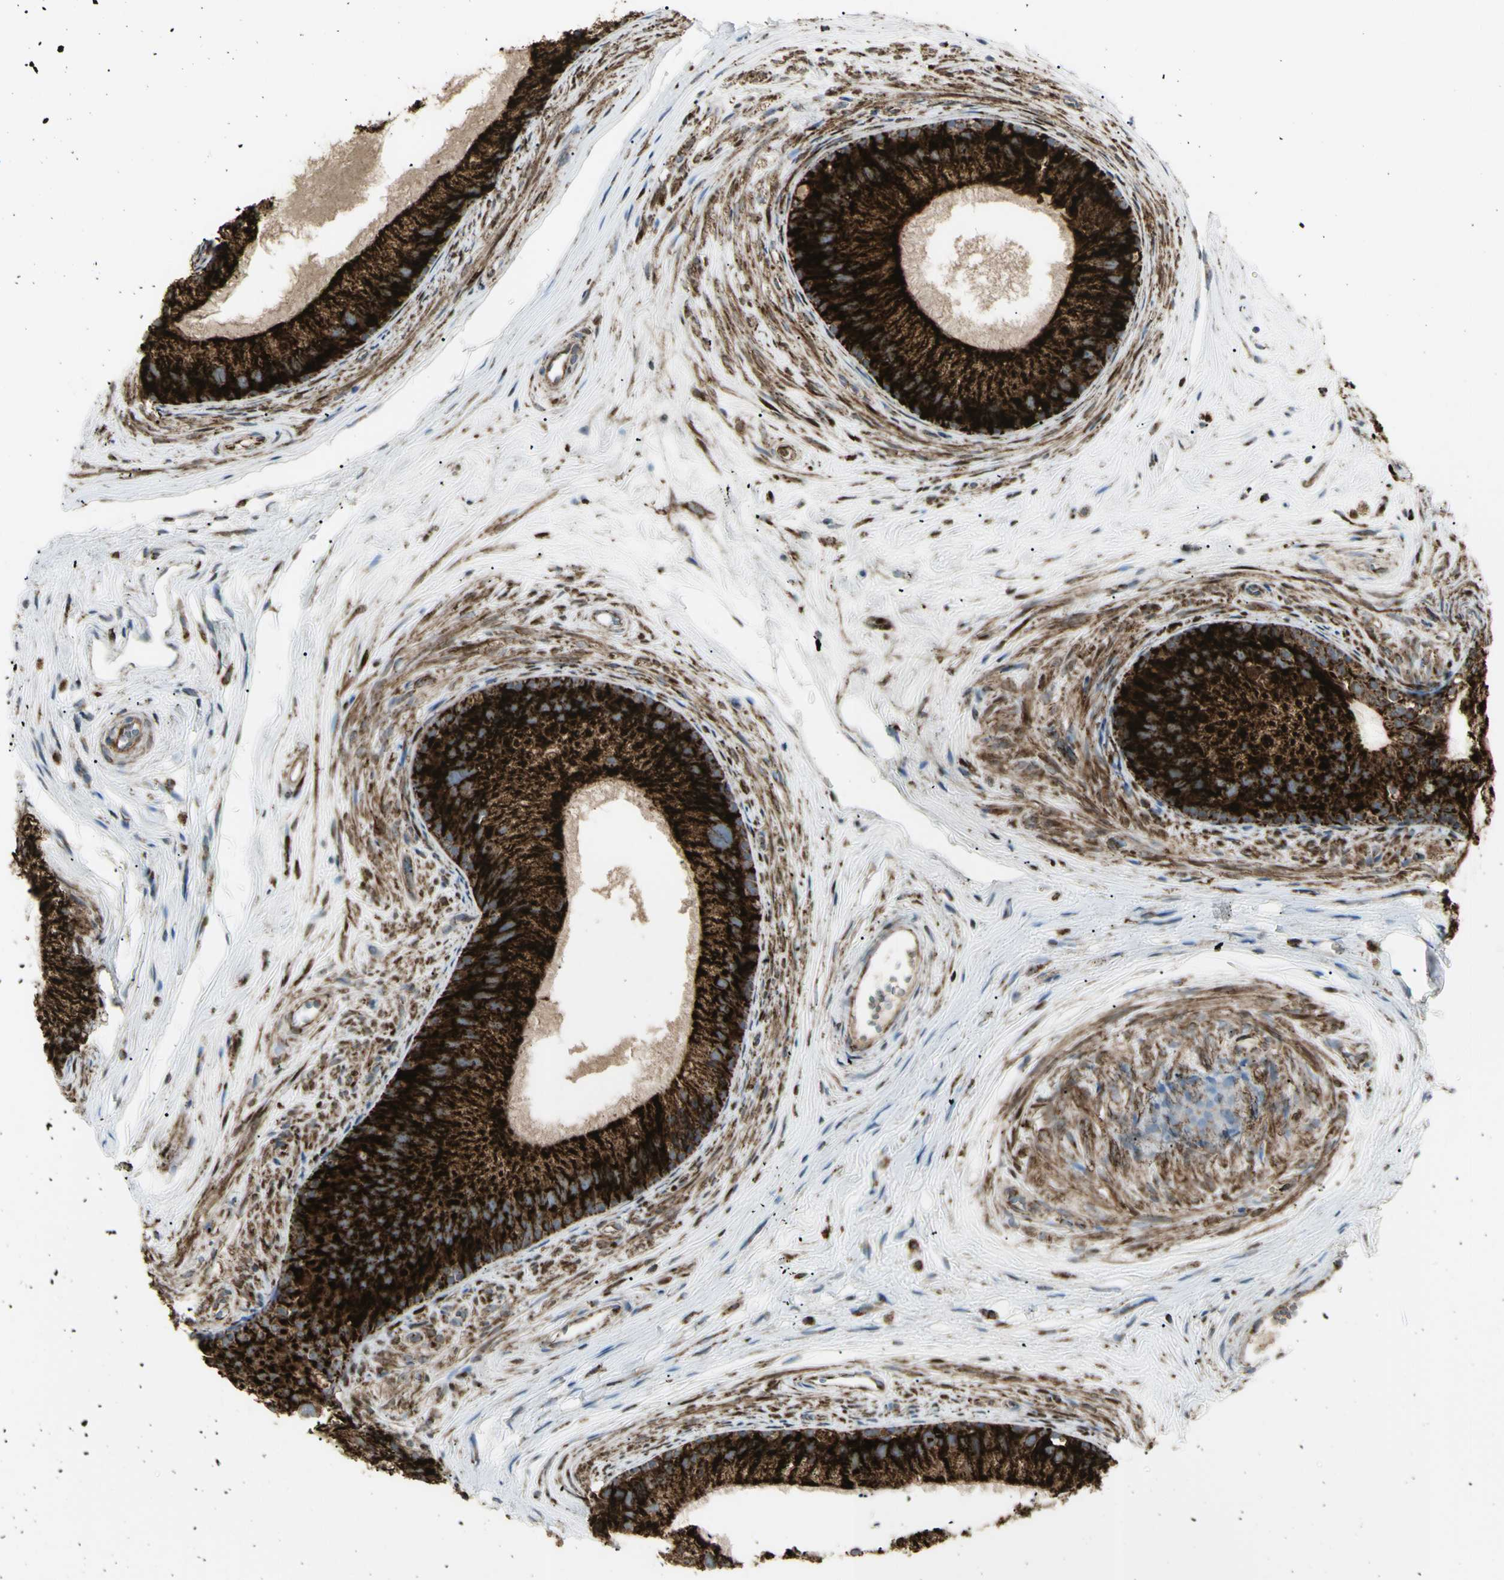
{"staining": {"intensity": "strong", "quantity": ">75%", "location": "cytoplasmic/membranous"}, "tissue": "epididymis", "cell_type": "Glandular cells", "image_type": "normal", "snomed": [{"axis": "morphology", "description": "Normal tissue, NOS"}, {"axis": "topography", "description": "Epididymis"}], "caption": "DAB immunohistochemical staining of unremarkable epididymis exhibits strong cytoplasmic/membranous protein expression in approximately >75% of glandular cells.", "gene": "CYB5R1", "patient": {"sex": "male", "age": 56}}